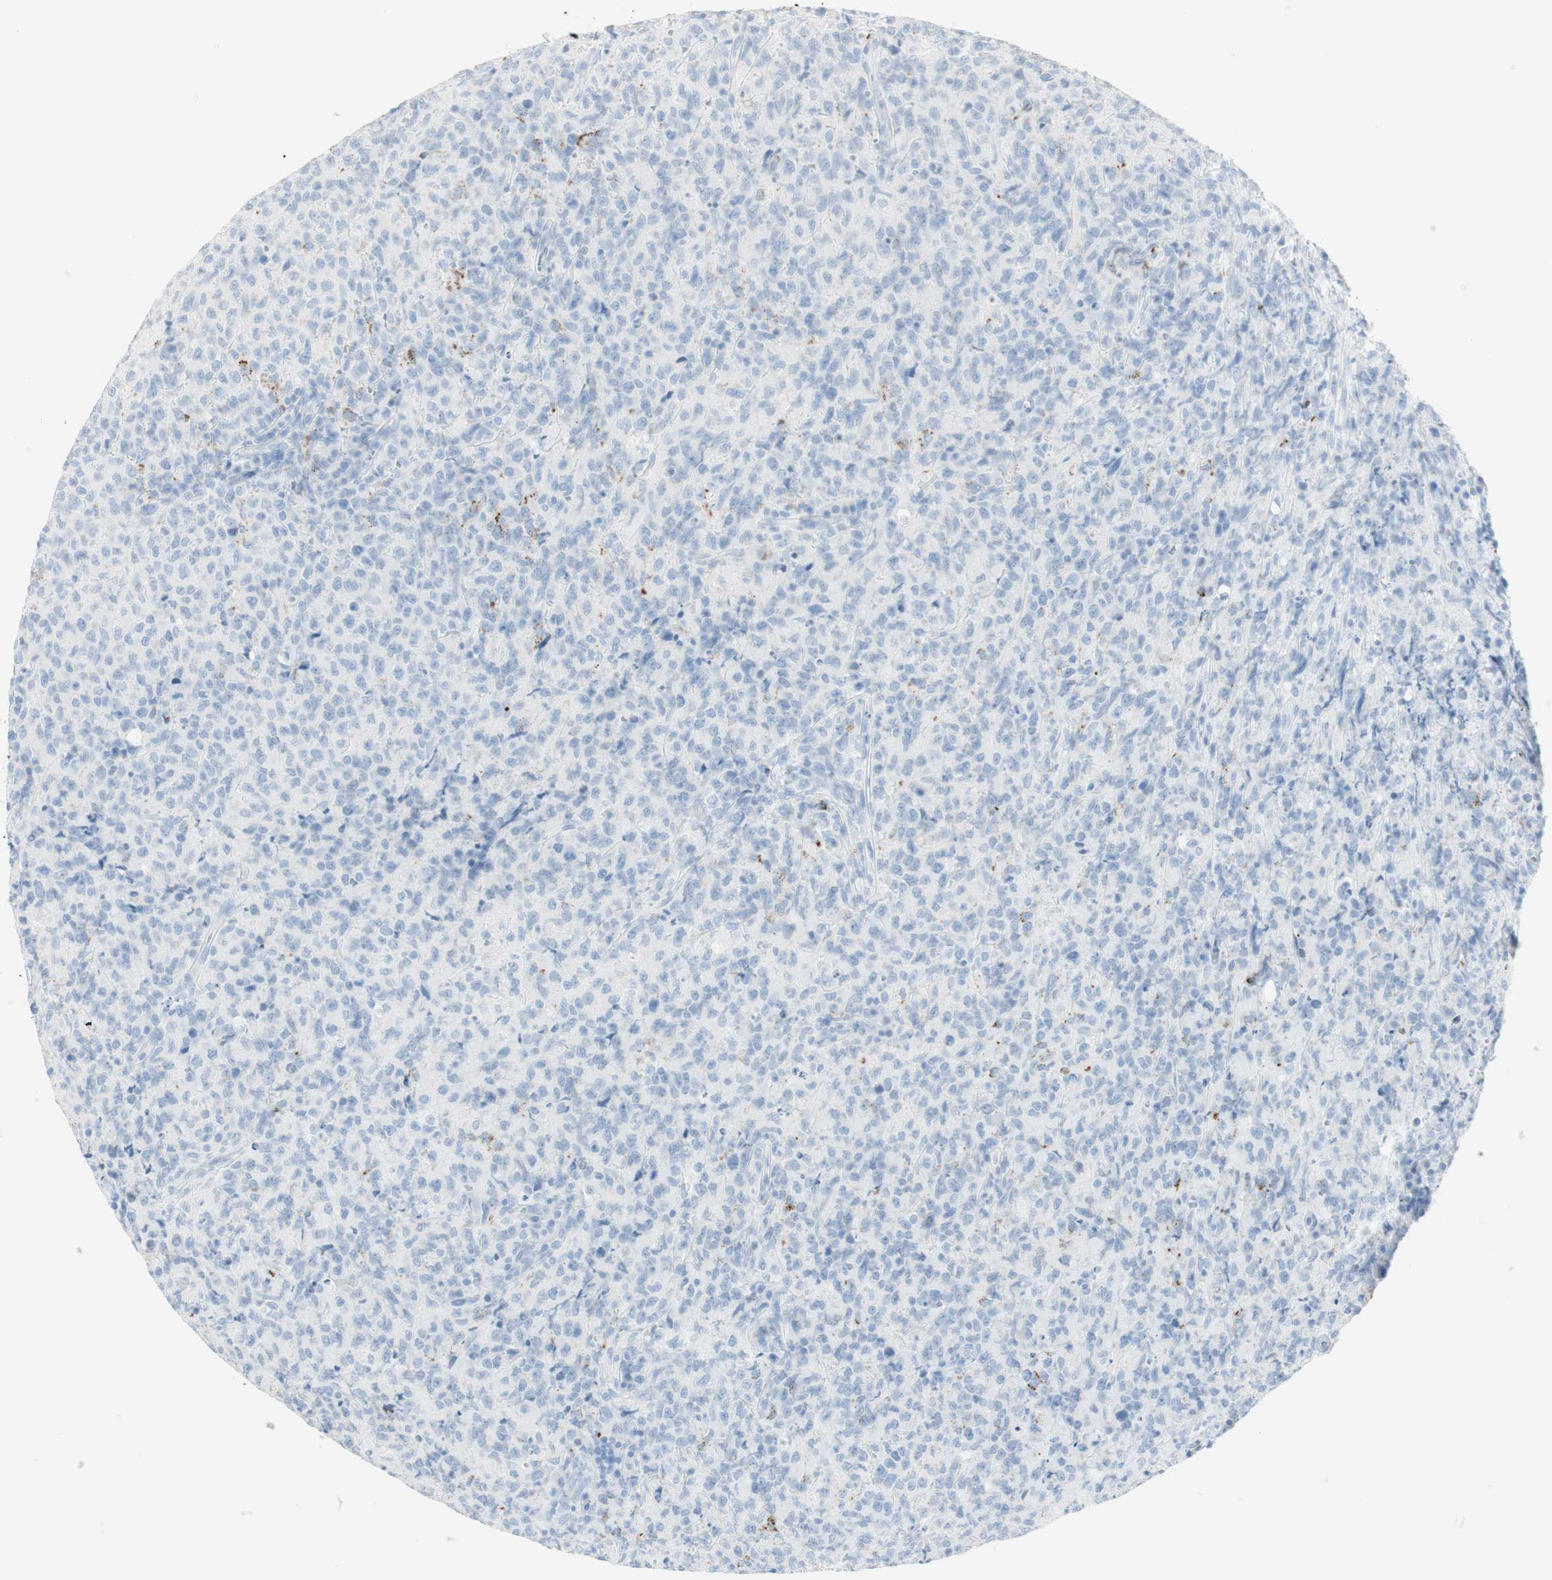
{"staining": {"intensity": "negative", "quantity": "none", "location": "none"}, "tissue": "lymphoma", "cell_type": "Tumor cells", "image_type": "cancer", "snomed": [{"axis": "morphology", "description": "Malignant lymphoma, non-Hodgkin's type, High grade"}, {"axis": "topography", "description": "Tonsil"}], "caption": "The immunohistochemistry image has no significant positivity in tumor cells of high-grade malignant lymphoma, non-Hodgkin's type tissue.", "gene": "NAPSA", "patient": {"sex": "female", "age": 36}}